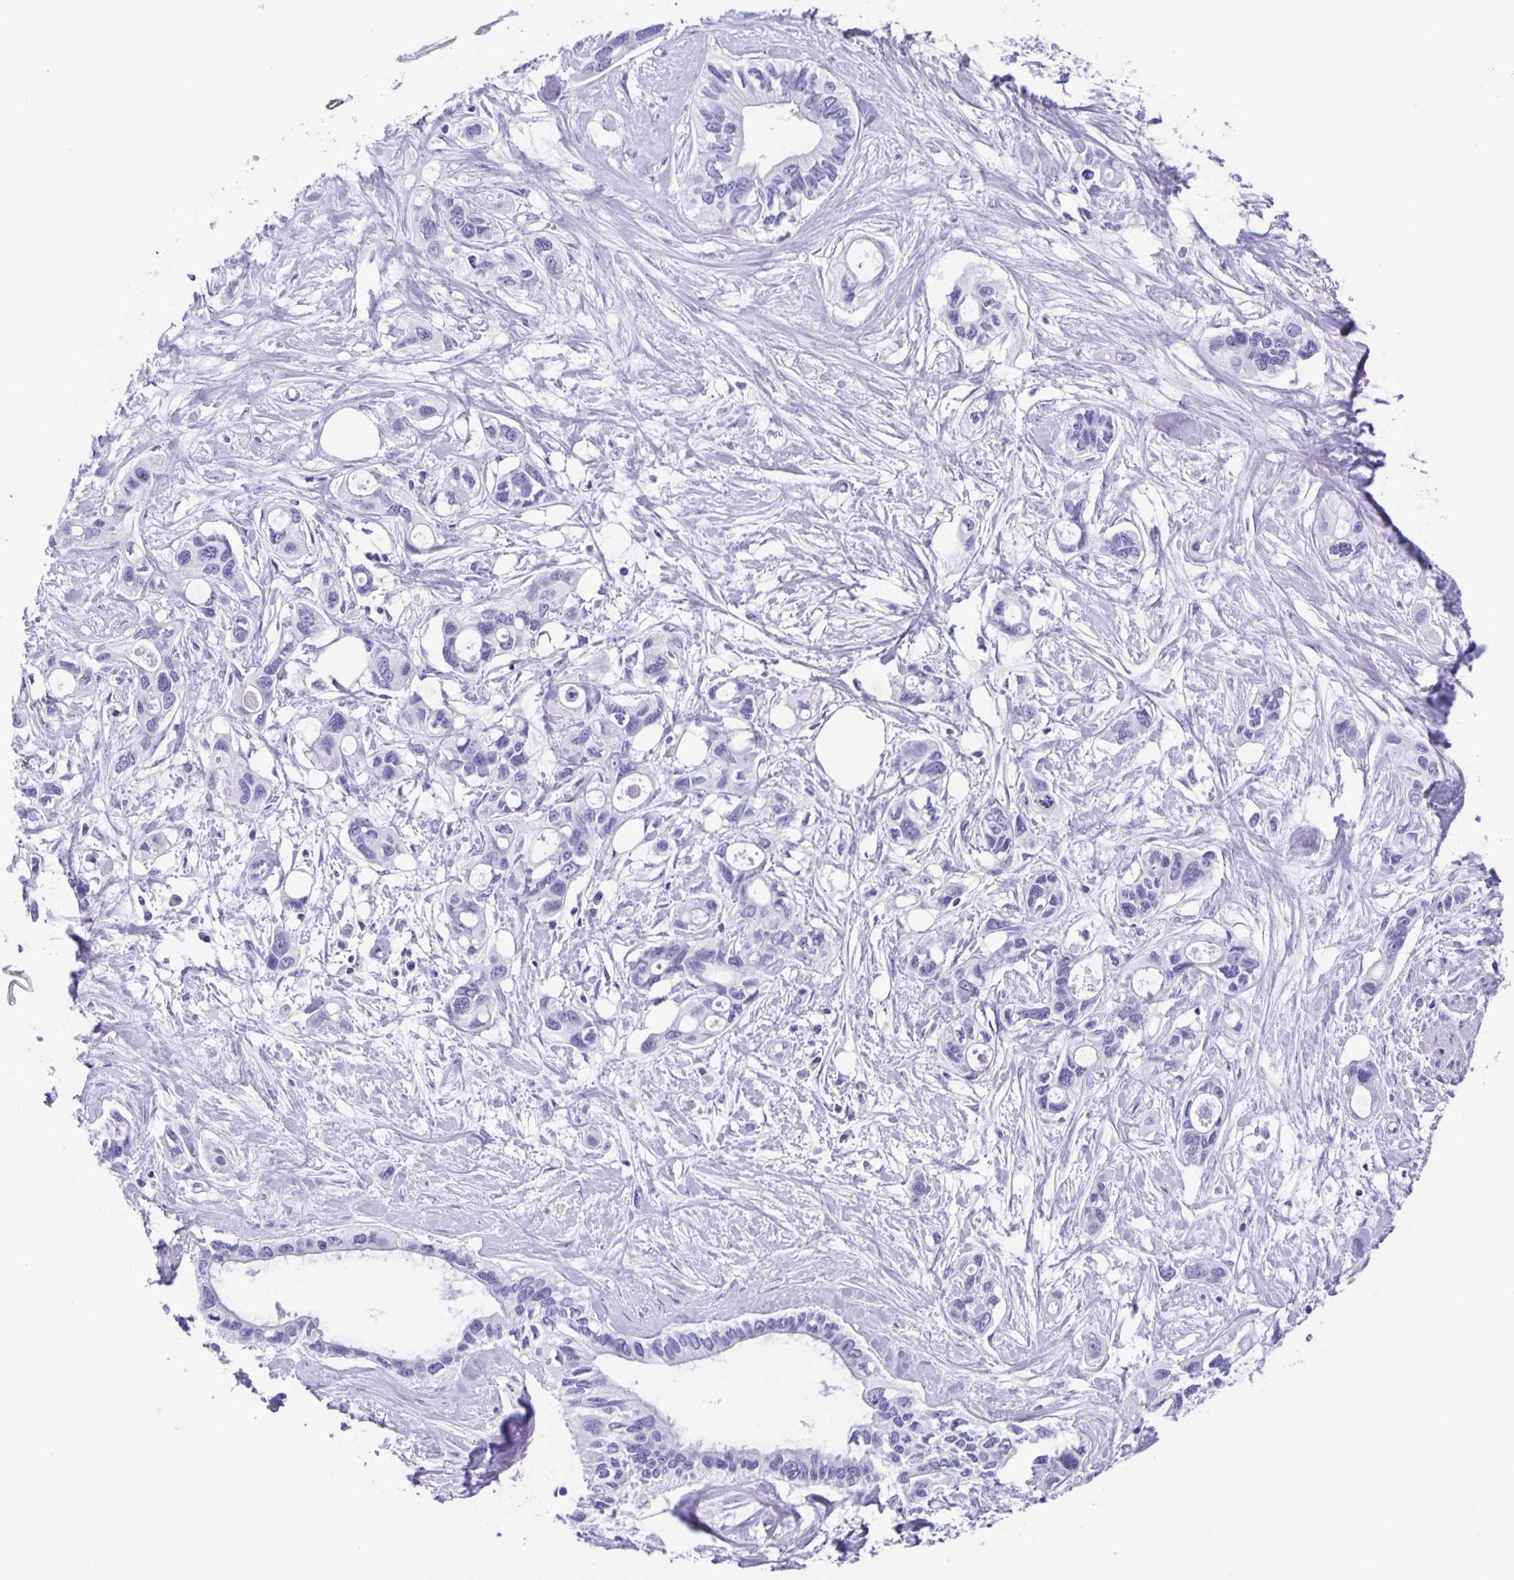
{"staining": {"intensity": "negative", "quantity": "none", "location": "none"}, "tissue": "pancreatic cancer", "cell_type": "Tumor cells", "image_type": "cancer", "snomed": [{"axis": "morphology", "description": "Adenocarcinoma, NOS"}, {"axis": "topography", "description": "Pancreas"}], "caption": "High magnification brightfield microscopy of pancreatic cancer stained with DAB (3,3'-diaminobenzidine) (brown) and counterstained with hematoxylin (blue): tumor cells show no significant staining.", "gene": "GUCA2A", "patient": {"sex": "male", "age": 60}}